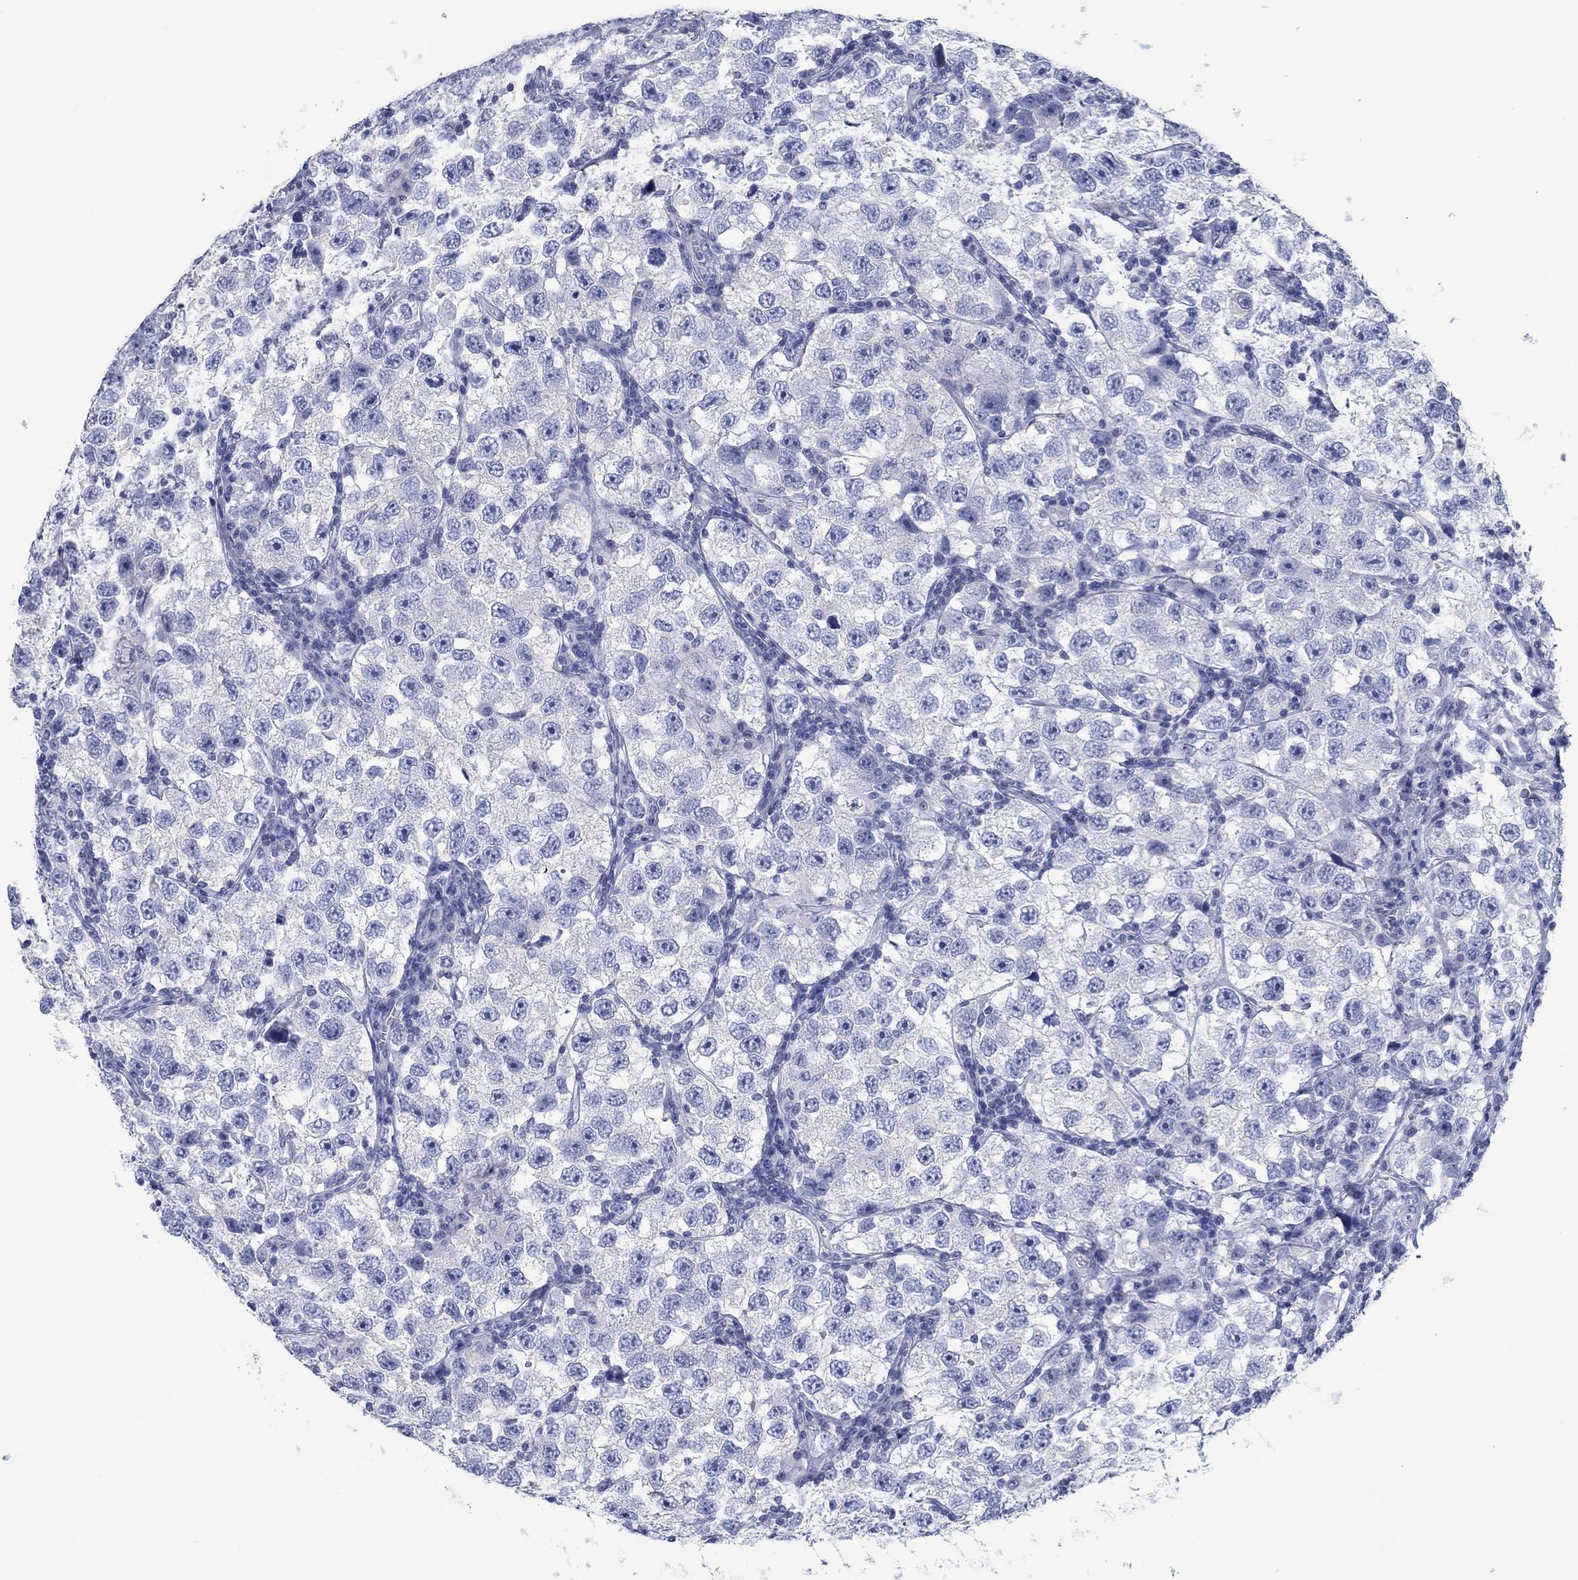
{"staining": {"intensity": "negative", "quantity": "none", "location": "none"}, "tissue": "testis cancer", "cell_type": "Tumor cells", "image_type": "cancer", "snomed": [{"axis": "morphology", "description": "Seminoma, NOS"}, {"axis": "topography", "description": "Testis"}], "caption": "Tumor cells are negative for protein expression in human testis cancer.", "gene": "HCRT", "patient": {"sex": "male", "age": 26}}